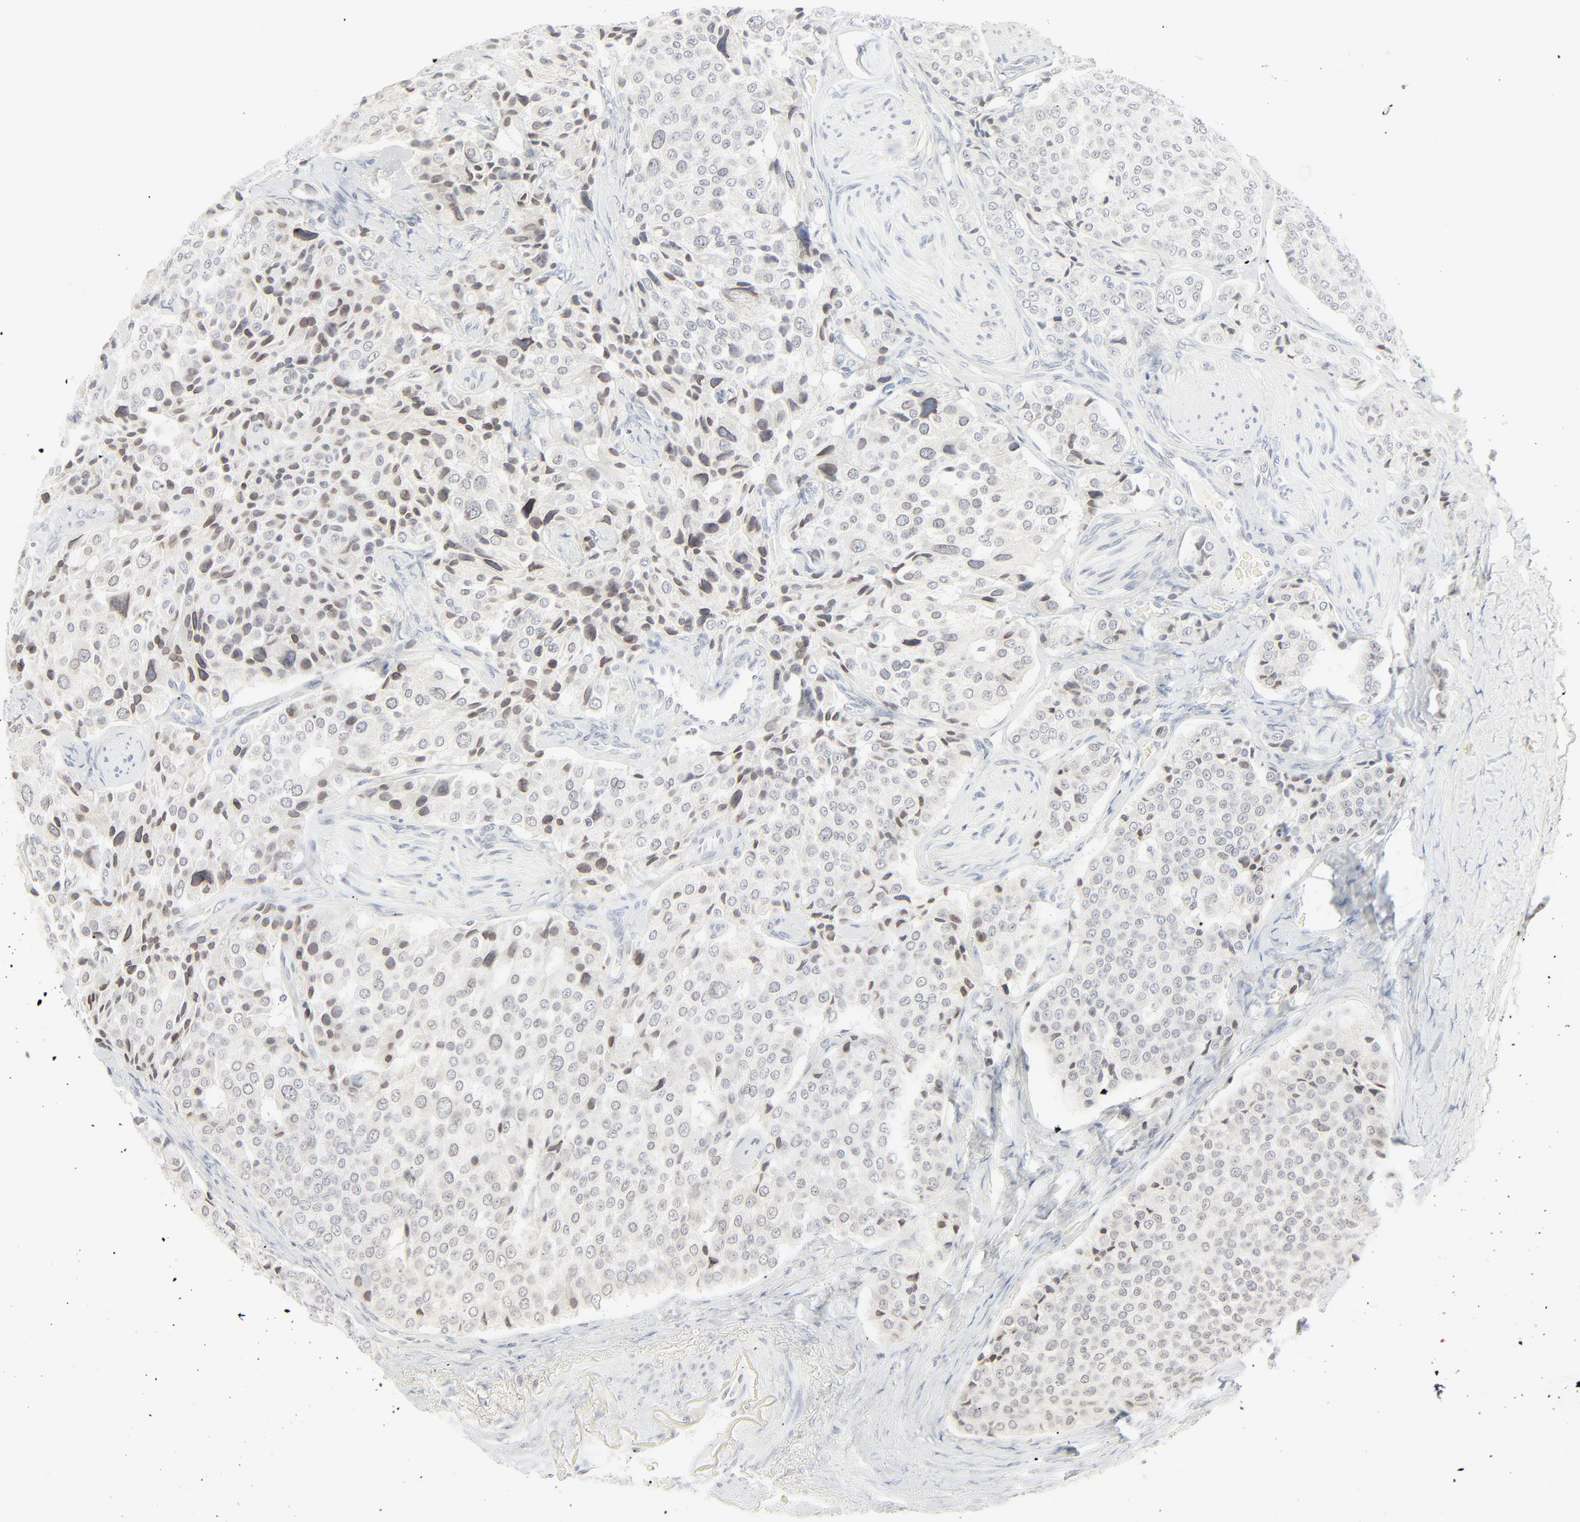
{"staining": {"intensity": "negative", "quantity": "none", "location": "none"}, "tissue": "carcinoid", "cell_type": "Tumor cells", "image_type": "cancer", "snomed": [{"axis": "morphology", "description": "Carcinoid, malignant, NOS"}, {"axis": "topography", "description": "Colon"}], "caption": "Immunohistochemical staining of human malignant carcinoid shows no significant staining in tumor cells.", "gene": "MAD1L1", "patient": {"sex": "female", "age": 61}}